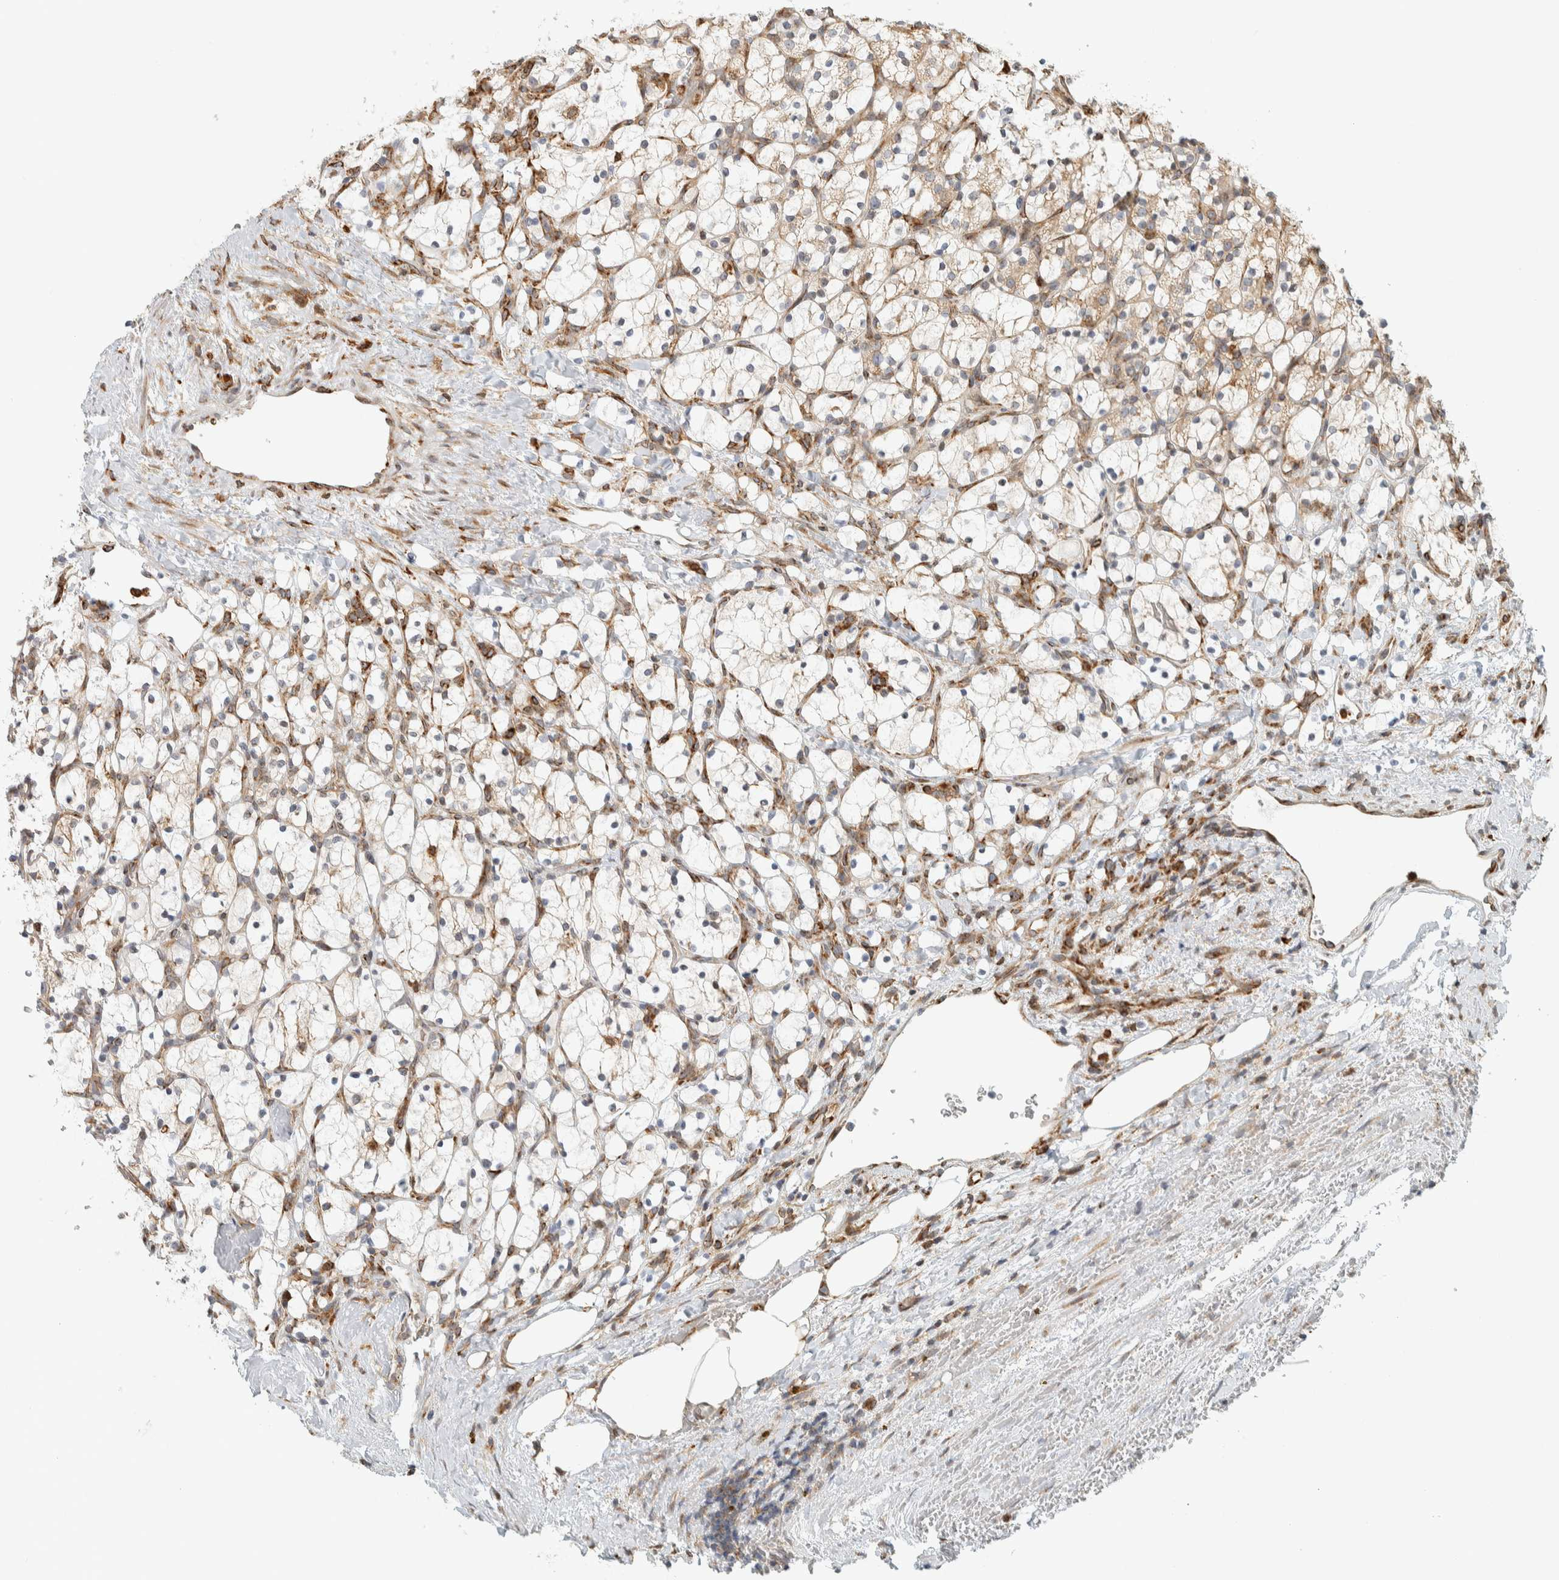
{"staining": {"intensity": "weak", "quantity": ">75%", "location": "cytoplasmic/membranous"}, "tissue": "renal cancer", "cell_type": "Tumor cells", "image_type": "cancer", "snomed": [{"axis": "morphology", "description": "Adenocarcinoma, NOS"}, {"axis": "topography", "description": "Kidney"}], "caption": "Immunohistochemical staining of human adenocarcinoma (renal) demonstrates low levels of weak cytoplasmic/membranous expression in approximately >75% of tumor cells.", "gene": "LLGL2", "patient": {"sex": "female", "age": 69}}